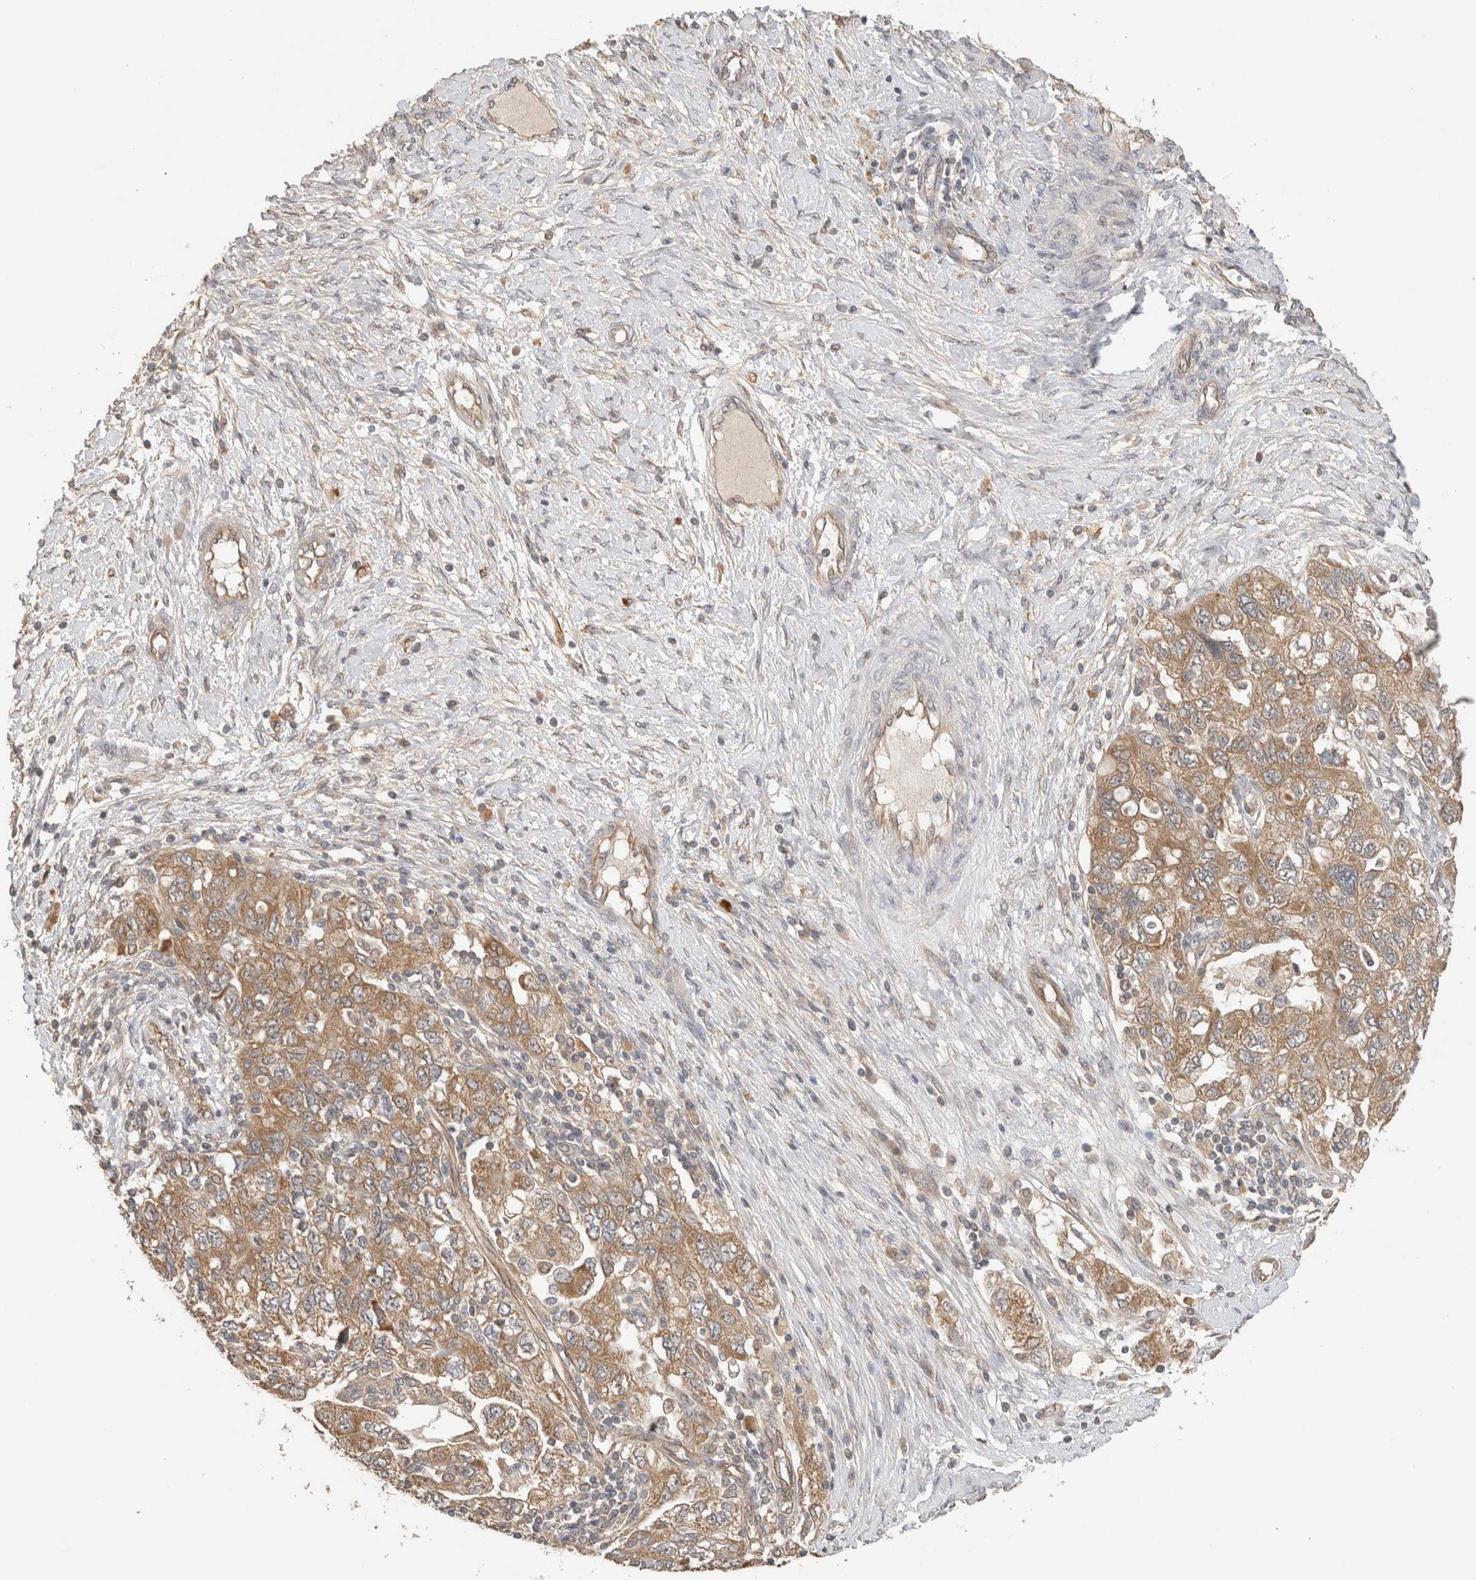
{"staining": {"intensity": "moderate", "quantity": ">75%", "location": "cytoplasmic/membranous"}, "tissue": "ovarian cancer", "cell_type": "Tumor cells", "image_type": "cancer", "snomed": [{"axis": "morphology", "description": "Carcinoma, NOS"}, {"axis": "morphology", "description": "Cystadenocarcinoma, serous, NOS"}, {"axis": "topography", "description": "Ovary"}], "caption": "Immunohistochemistry (IHC) micrograph of neoplastic tissue: ovarian cancer stained using IHC shows medium levels of moderate protein expression localized specifically in the cytoplasmic/membranous of tumor cells, appearing as a cytoplasmic/membranous brown color.", "gene": "PUM1", "patient": {"sex": "female", "age": 69}}